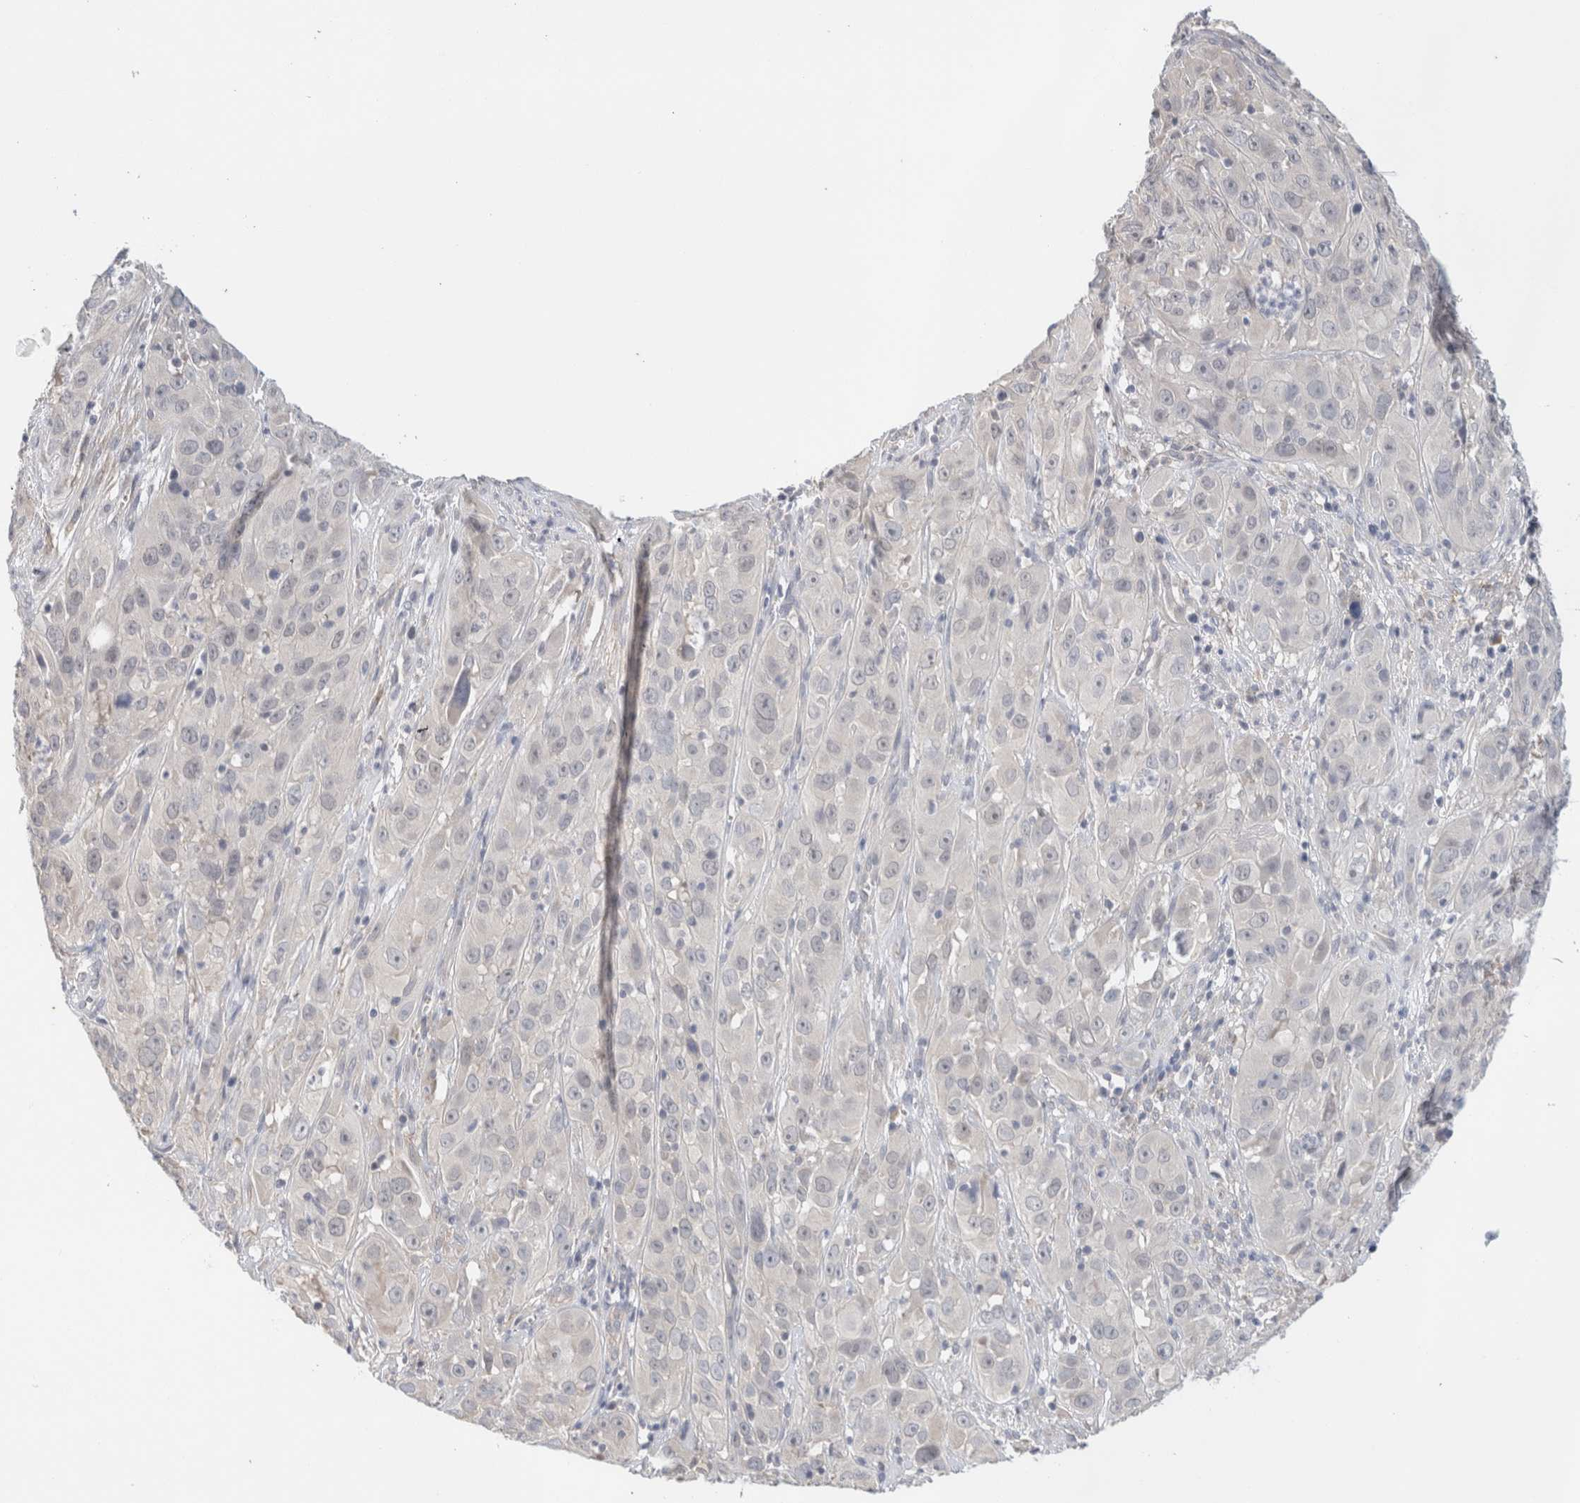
{"staining": {"intensity": "negative", "quantity": "none", "location": "none"}, "tissue": "cervical cancer", "cell_type": "Tumor cells", "image_type": "cancer", "snomed": [{"axis": "morphology", "description": "Squamous cell carcinoma, NOS"}, {"axis": "topography", "description": "Cervix"}], "caption": "Cervical squamous cell carcinoma was stained to show a protein in brown. There is no significant positivity in tumor cells. (Brightfield microscopy of DAB (3,3'-diaminobenzidine) immunohistochemistry (IHC) at high magnification).", "gene": "SPRTN", "patient": {"sex": "female", "age": 32}}